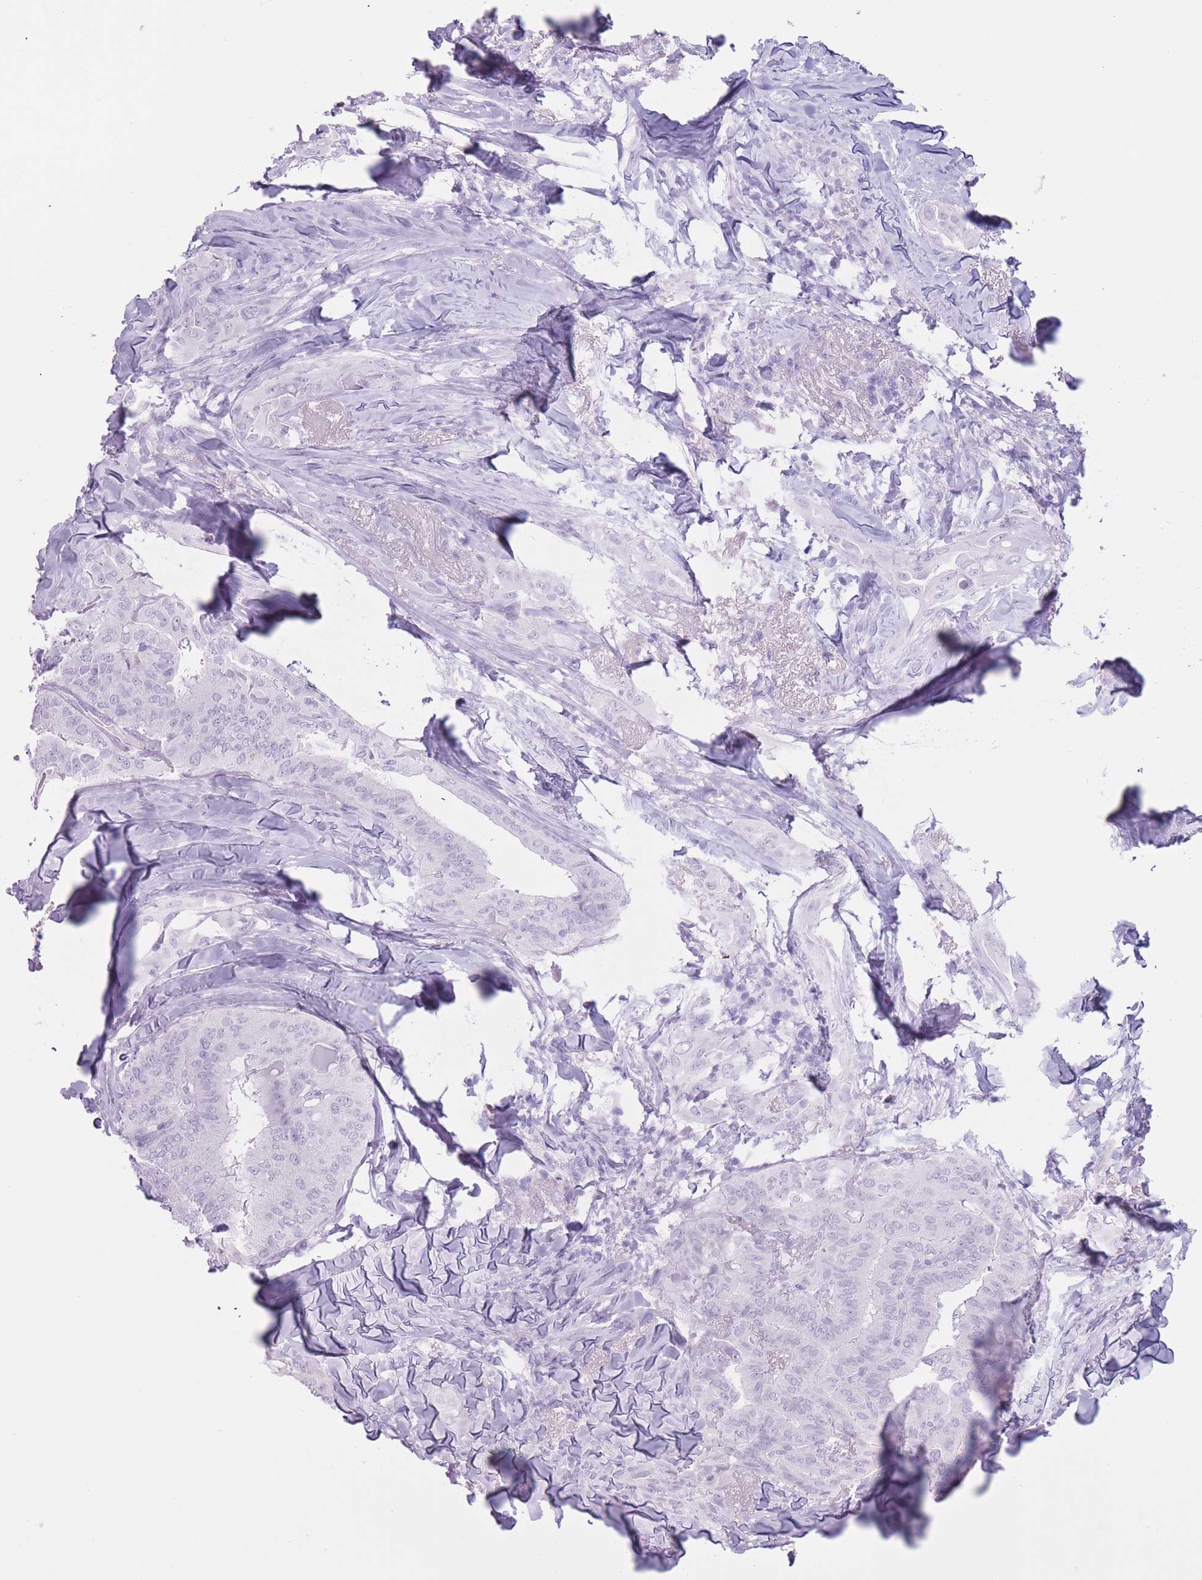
{"staining": {"intensity": "negative", "quantity": "none", "location": "none"}, "tissue": "thyroid cancer", "cell_type": "Tumor cells", "image_type": "cancer", "snomed": [{"axis": "morphology", "description": "Papillary adenocarcinoma, NOS"}, {"axis": "topography", "description": "Thyroid gland"}], "caption": "Thyroid cancer (papillary adenocarcinoma) stained for a protein using immunohistochemistry shows no positivity tumor cells.", "gene": "PNMA3", "patient": {"sex": "female", "age": 68}}